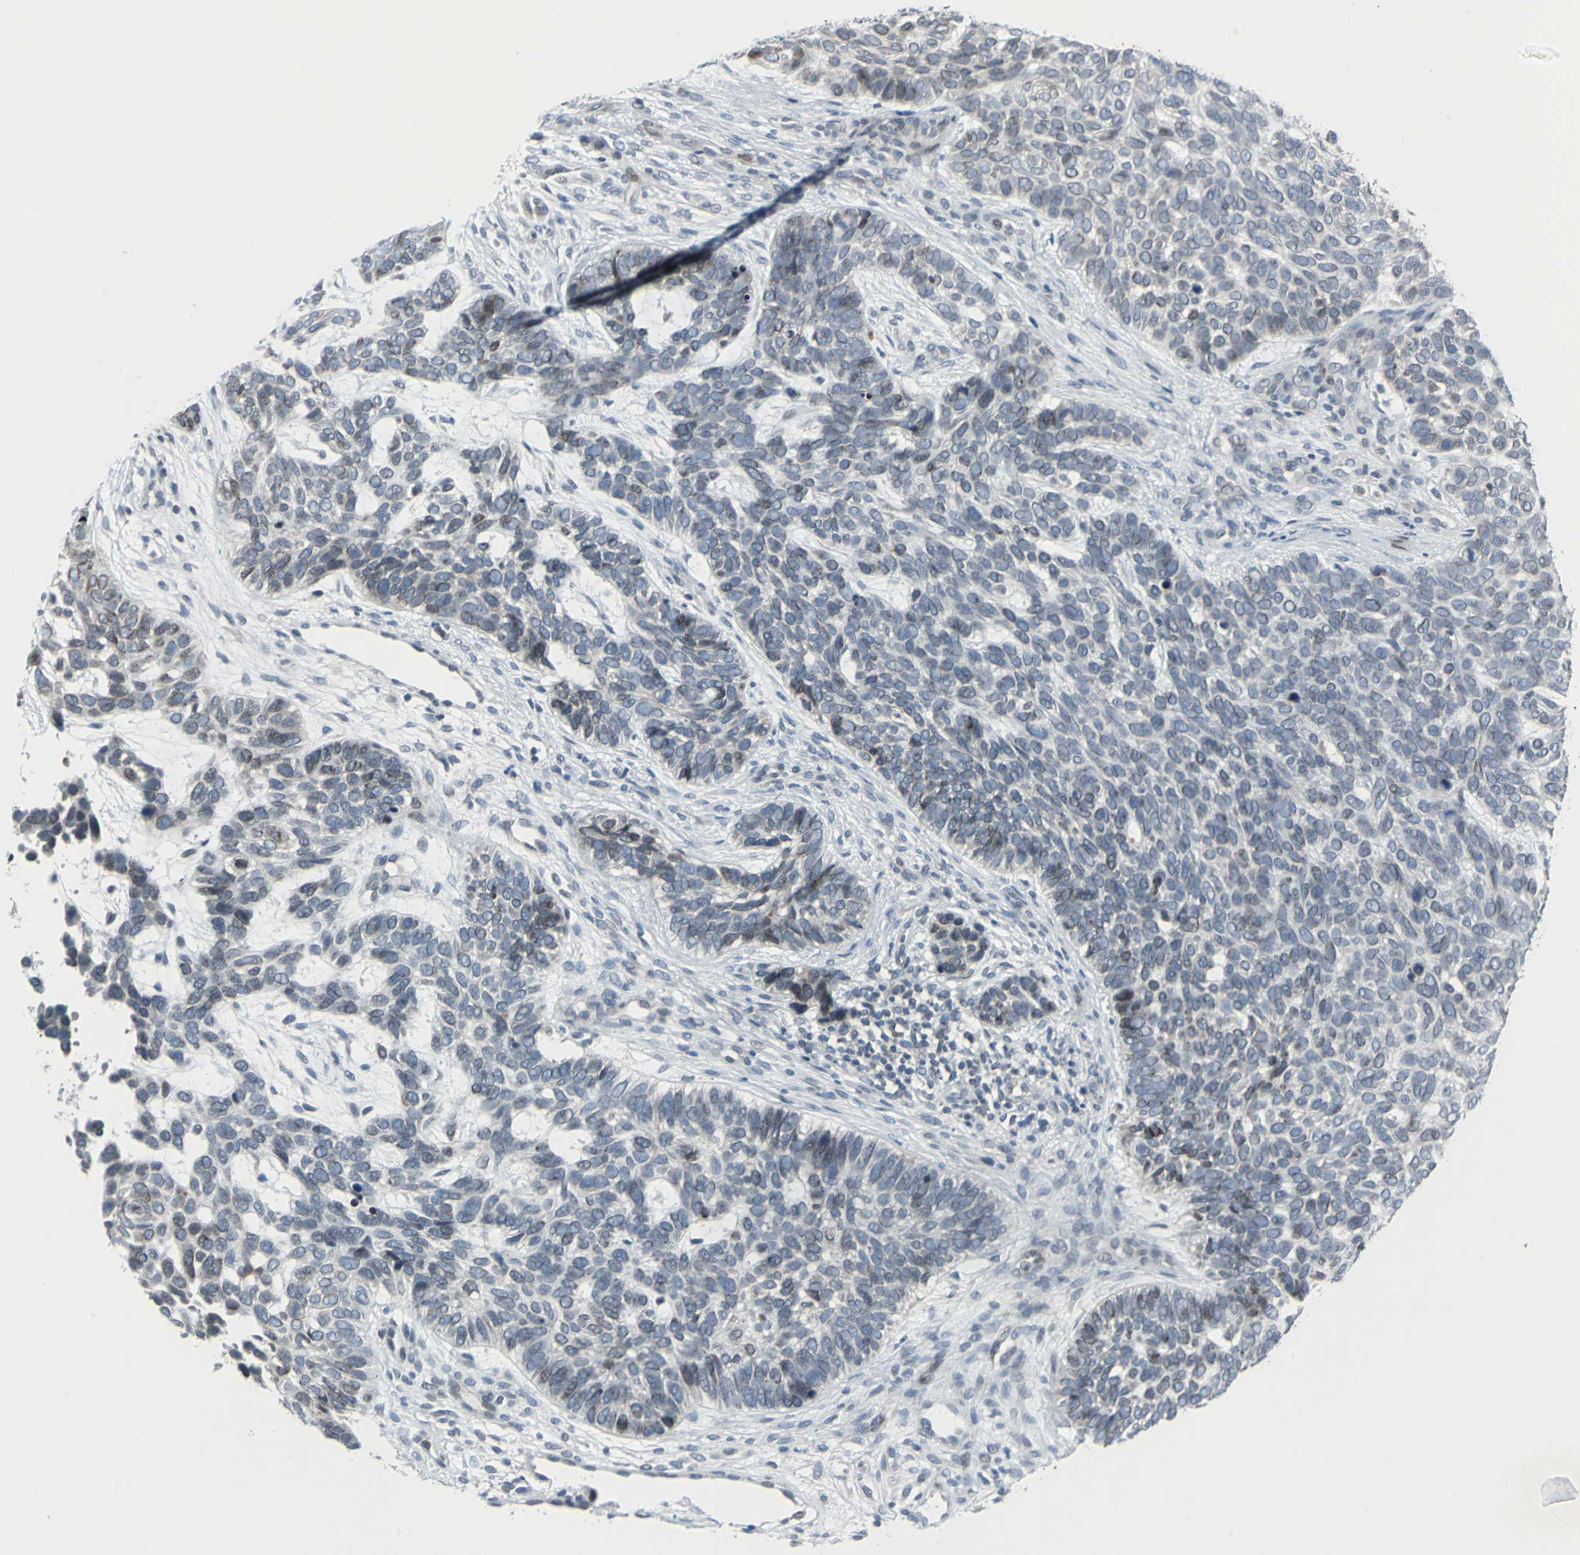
{"staining": {"intensity": "weak", "quantity": "<25%", "location": "cytoplasmic/membranous,nuclear"}, "tissue": "skin cancer", "cell_type": "Tumor cells", "image_type": "cancer", "snomed": [{"axis": "morphology", "description": "Basal cell carcinoma"}, {"axis": "topography", "description": "Skin"}], "caption": "This photomicrograph is of skin cancer stained with immunohistochemistry to label a protein in brown with the nuclei are counter-stained blue. There is no positivity in tumor cells.", "gene": "SNUPN", "patient": {"sex": "male", "age": 87}}